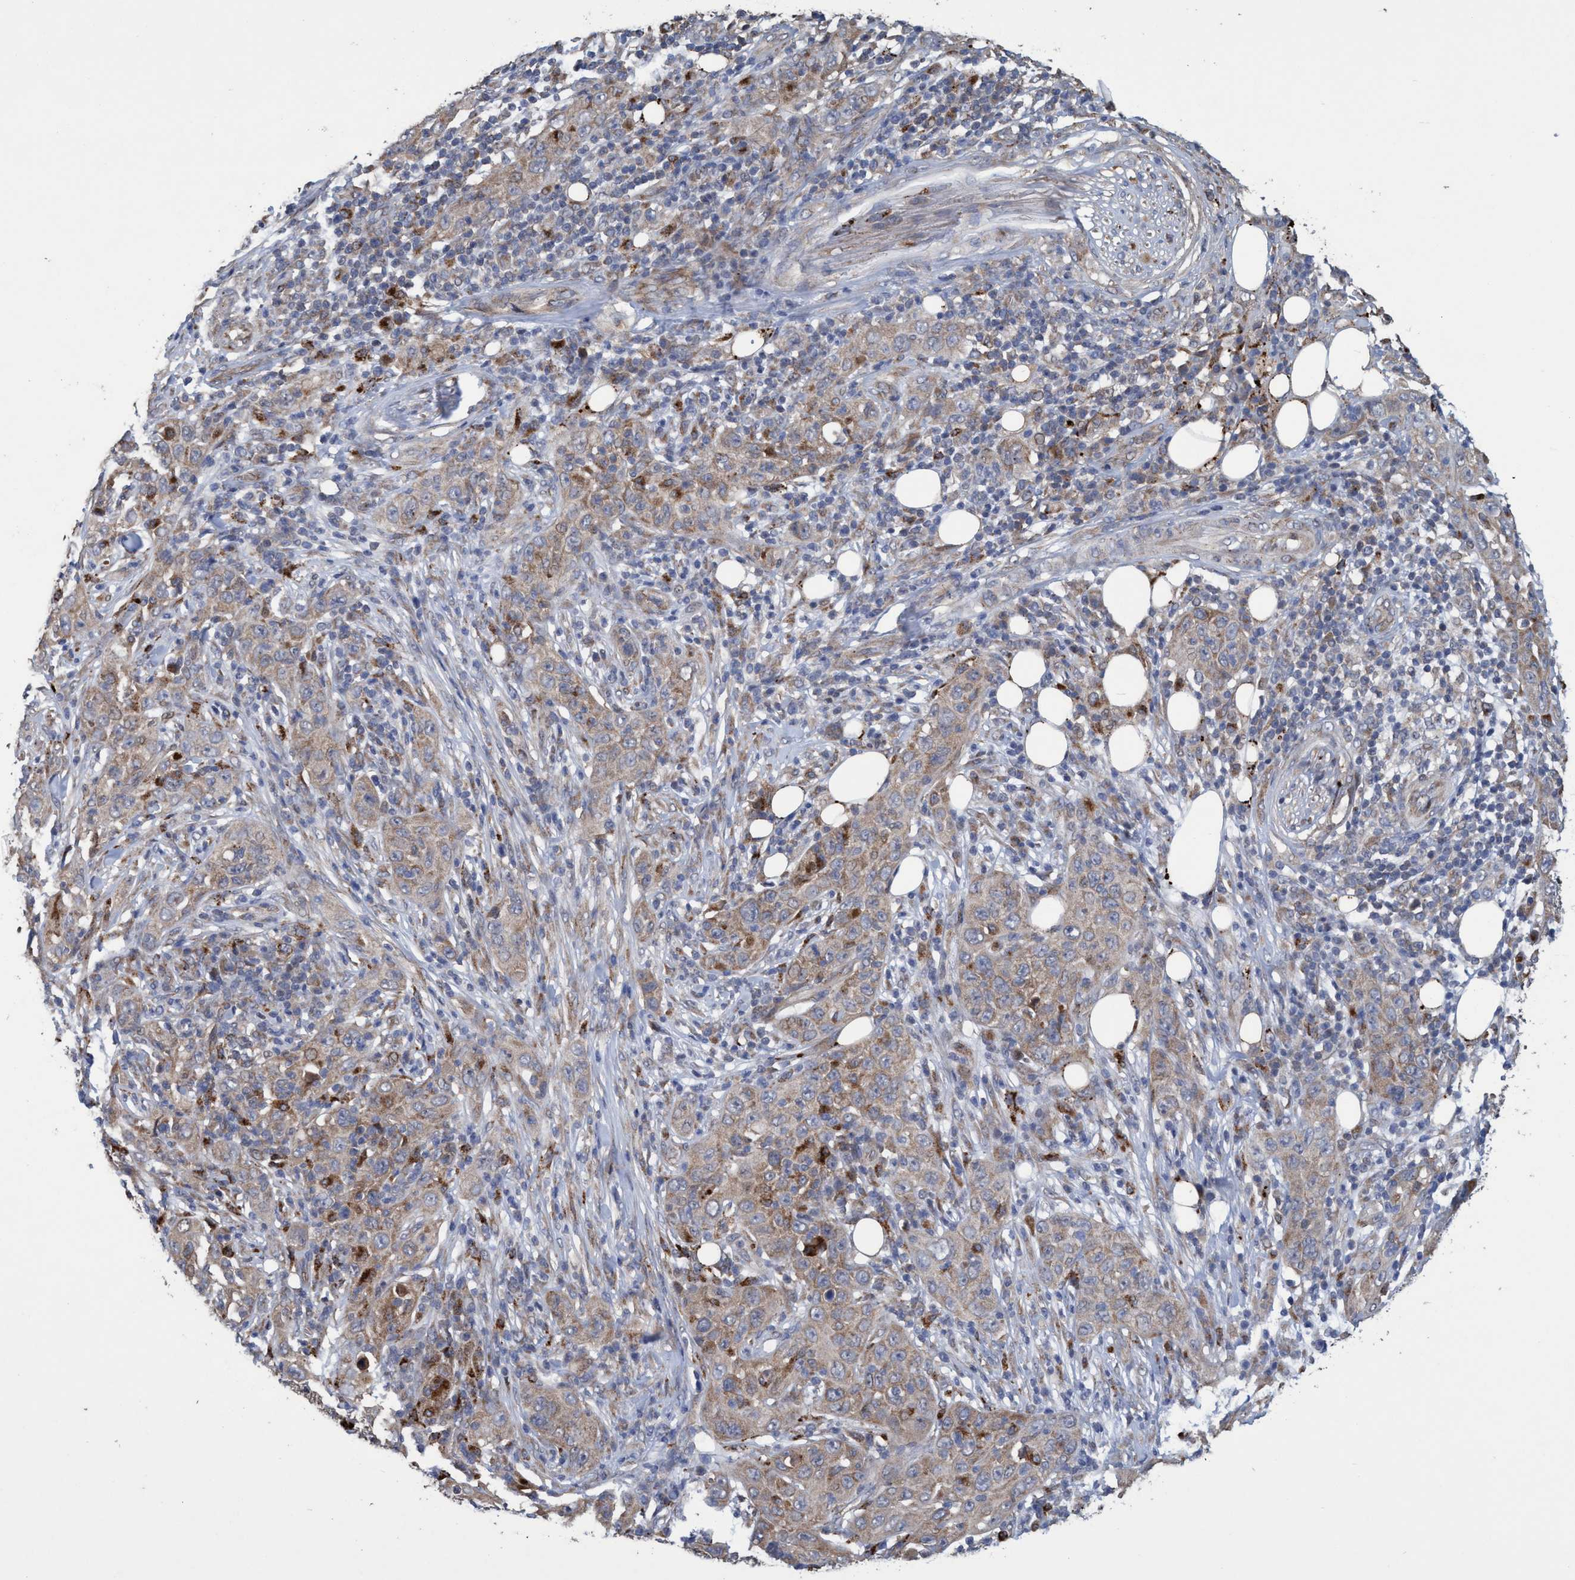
{"staining": {"intensity": "weak", "quantity": ">75%", "location": "cytoplasmic/membranous"}, "tissue": "skin cancer", "cell_type": "Tumor cells", "image_type": "cancer", "snomed": [{"axis": "morphology", "description": "Squamous cell carcinoma, NOS"}, {"axis": "topography", "description": "Skin"}], "caption": "Approximately >75% of tumor cells in skin squamous cell carcinoma display weak cytoplasmic/membranous protein expression as visualized by brown immunohistochemical staining.", "gene": "BBS9", "patient": {"sex": "female", "age": 88}}